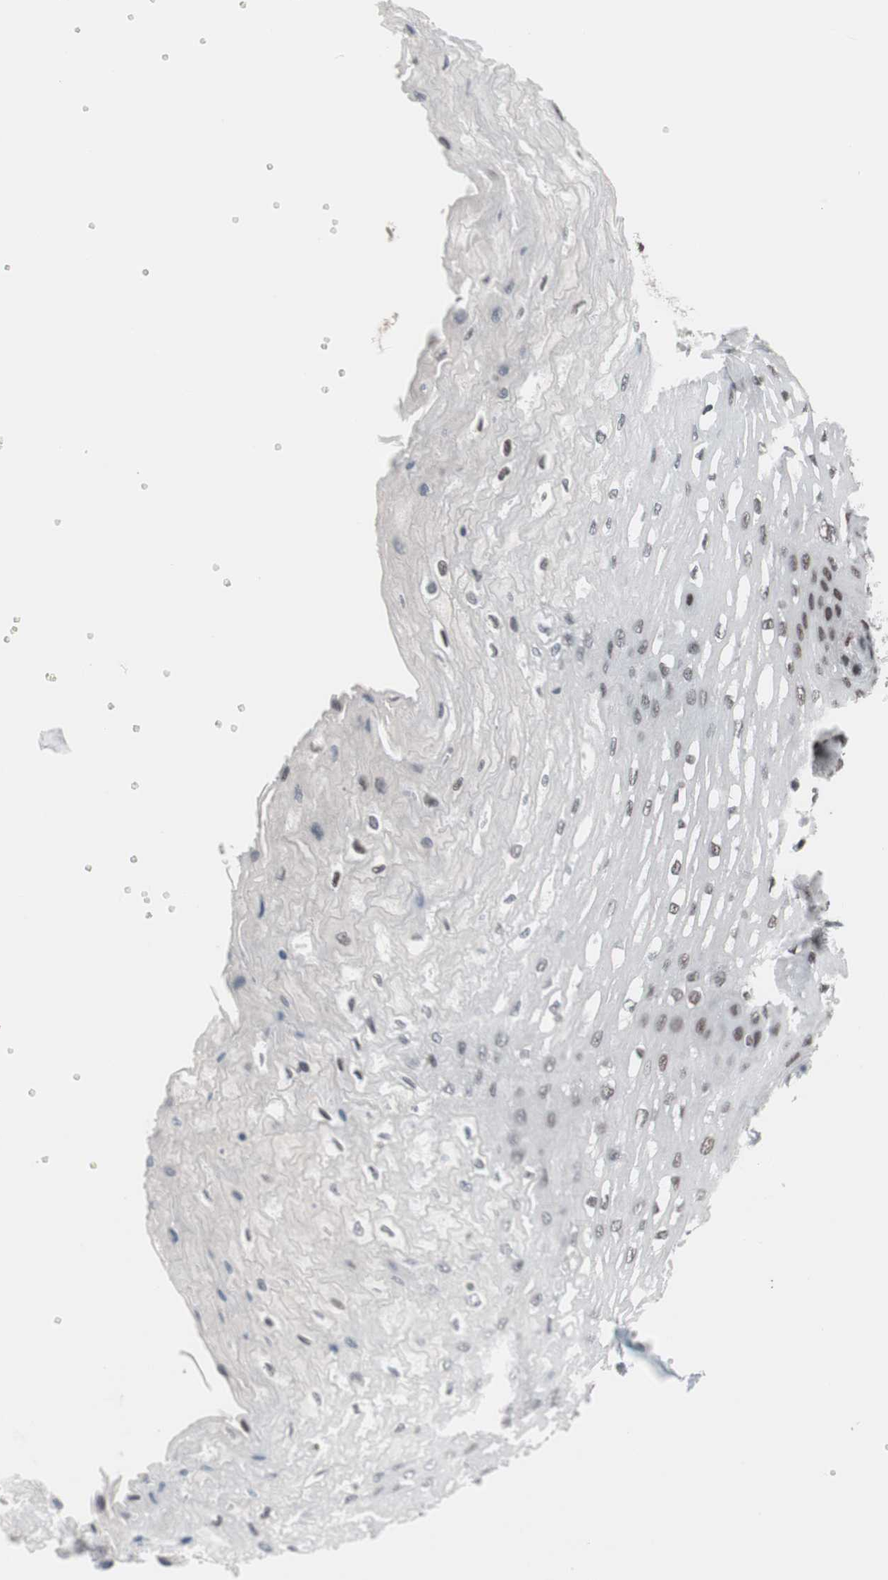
{"staining": {"intensity": "moderate", "quantity": "25%-75%", "location": "nuclear"}, "tissue": "esophagus", "cell_type": "Squamous epithelial cells", "image_type": "normal", "snomed": [{"axis": "morphology", "description": "Normal tissue, NOS"}, {"axis": "topography", "description": "Esophagus"}], "caption": "Protein staining of benign esophagus demonstrates moderate nuclear expression in about 25%-75% of squamous epithelial cells. The protein is stained brown, and the nuclei are stained in blue (DAB IHC with brightfield microscopy, high magnification).", "gene": "ARID1A", "patient": {"sex": "female", "age": 72}}